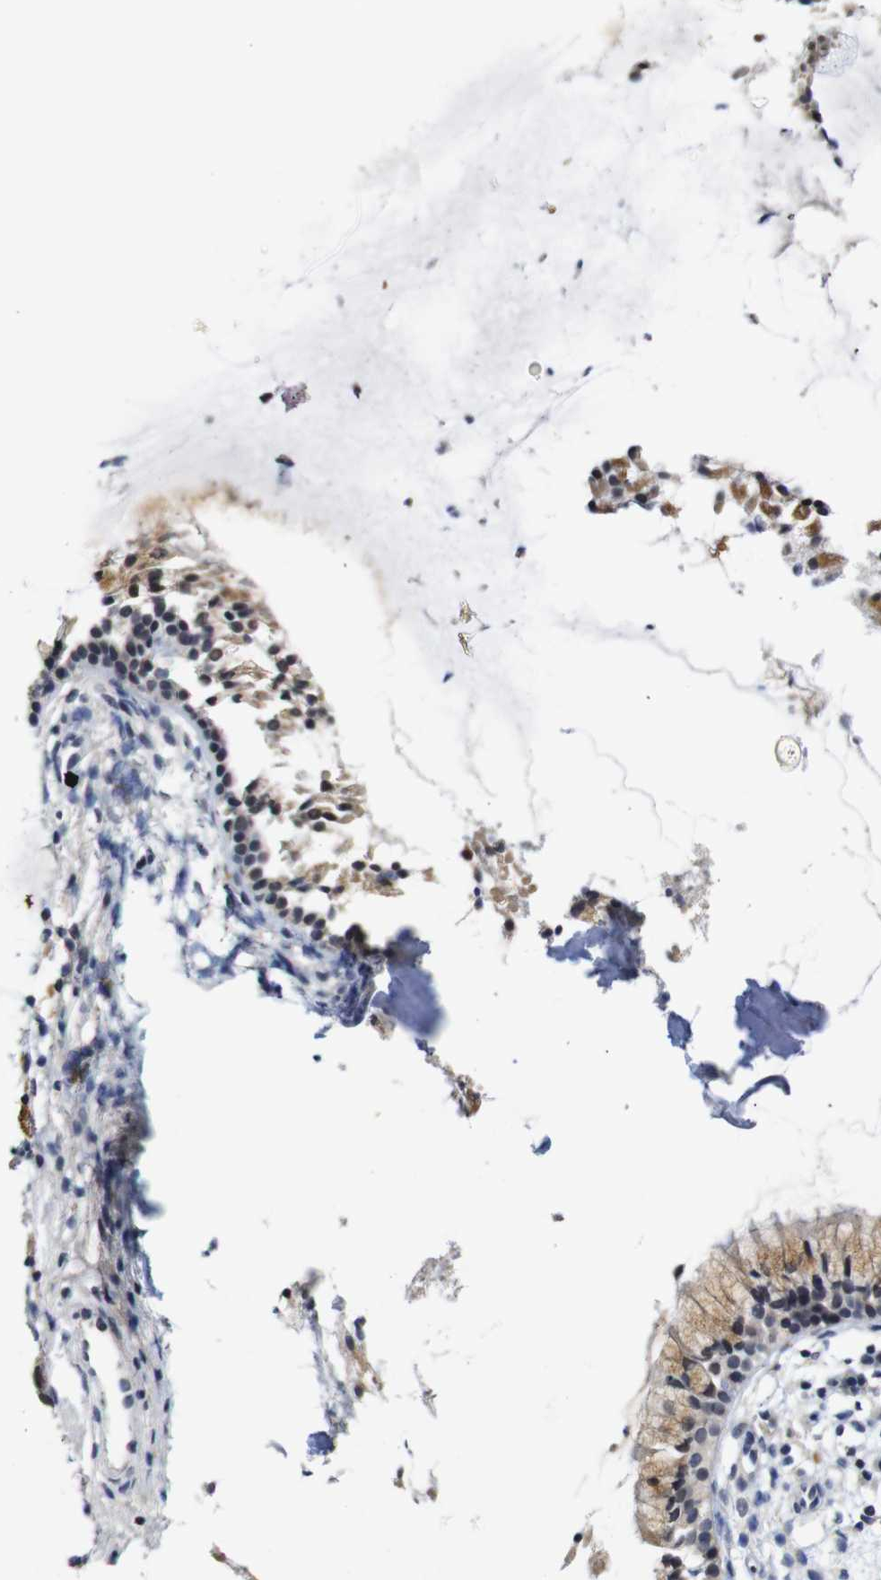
{"staining": {"intensity": "moderate", "quantity": ">75%", "location": "cytoplasmic/membranous"}, "tissue": "nasopharynx", "cell_type": "Respiratory epithelial cells", "image_type": "normal", "snomed": [{"axis": "morphology", "description": "Normal tissue, NOS"}, {"axis": "topography", "description": "Nasopharynx"}], "caption": "Immunohistochemistry (DAB (3,3'-diaminobenzidine)) staining of unremarkable human nasopharynx shows moderate cytoplasmic/membranous protein staining in about >75% of respiratory epithelial cells. The protein is stained brown, and the nuclei are stained in blue (DAB (3,3'-diaminobenzidine) IHC with brightfield microscopy, high magnification).", "gene": "NTRK3", "patient": {"sex": "male", "age": 21}}